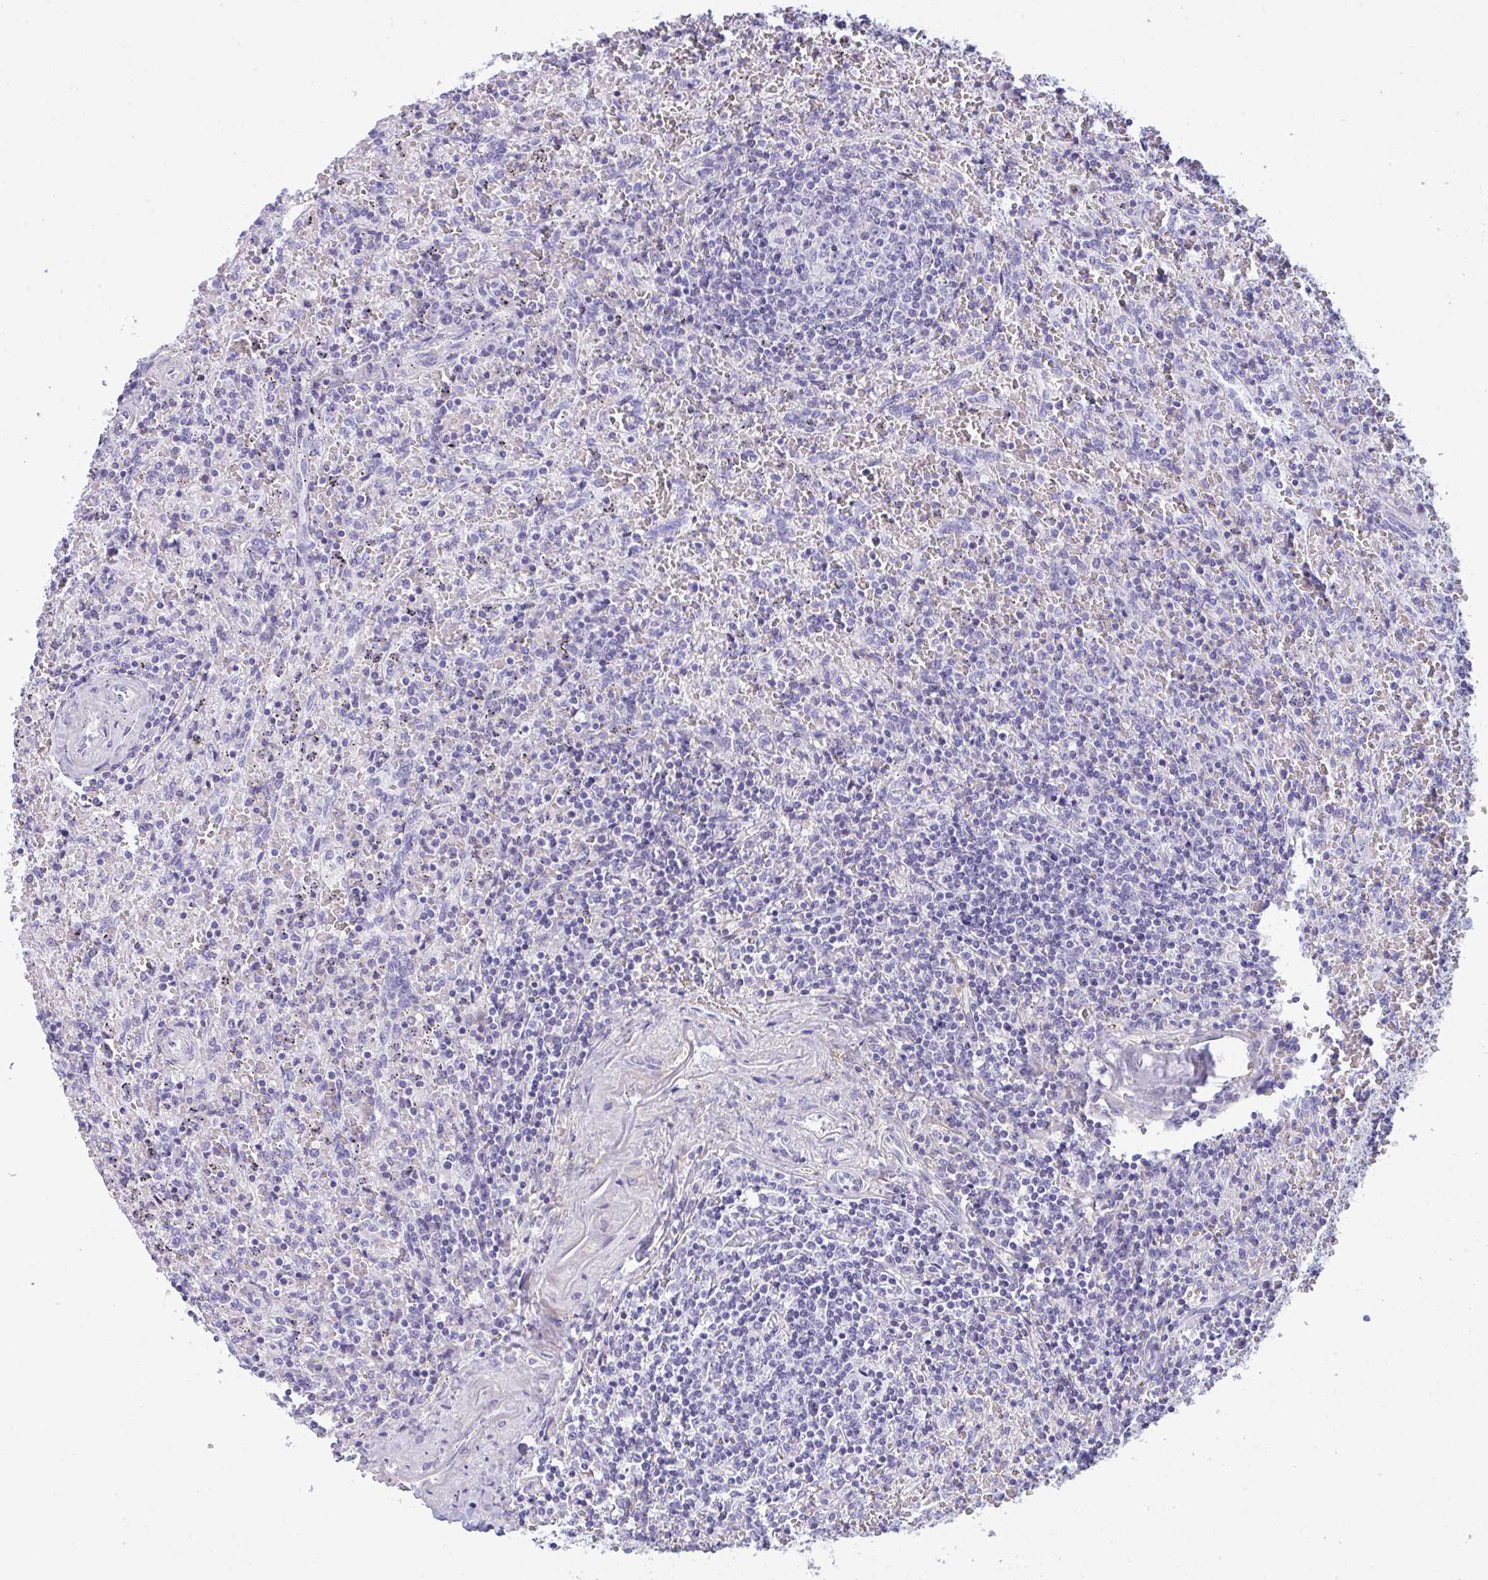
{"staining": {"intensity": "negative", "quantity": "none", "location": "none"}, "tissue": "lymphoma", "cell_type": "Tumor cells", "image_type": "cancer", "snomed": [{"axis": "morphology", "description": "Malignant lymphoma, non-Hodgkin's type, Low grade"}, {"axis": "topography", "description": "Spleen"}], "caption": "Protein analysis of lymphoma displays no significant expression in tumor cells.", "gene": "MYH10", "patient": {"sex": "female", "age": 64}}